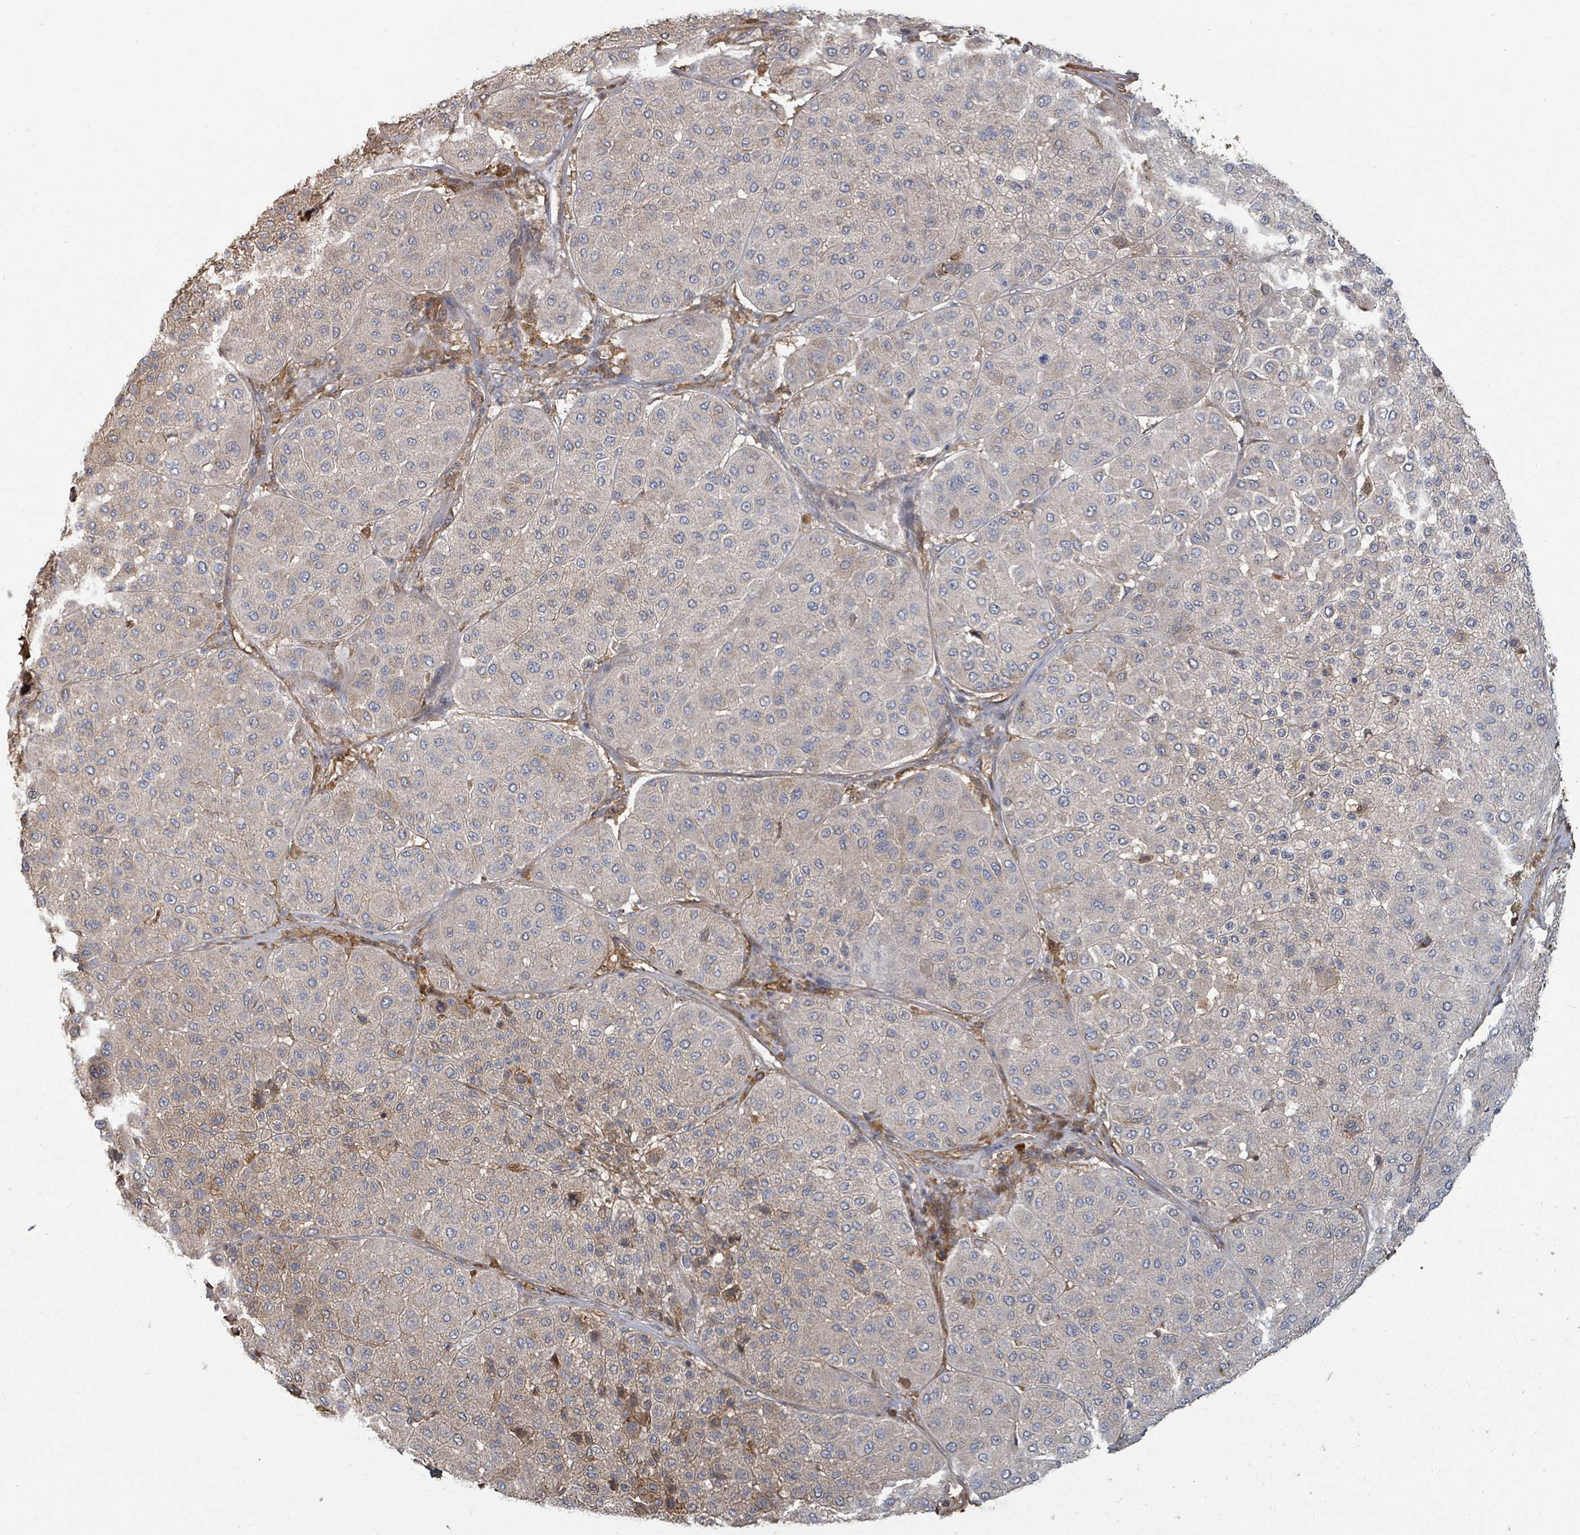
{"staining": {"intensity": "negative", "quantity": "none", "location": "none"}, "tissue": "melanoma", "cell_type": "Tumor cells", "image_type": "cancer", "snomed": [{"axis": "morphology", "description": "Malignant melanoma, Metastatic site"}, {"axis": "topography", "description": "Smooth muscle"}], "caption": "This image is of malignant melanoma (metastatic site) stained with IHC to label a protein in brown with the nuclei are counter-stained blue. There is no staining in tumor cells. (DAB immunohistochemistry (IHC) with hematoxylin counter stain).", "gene": "GABBR1", "patient": {"sex": "male", "age": 41}}